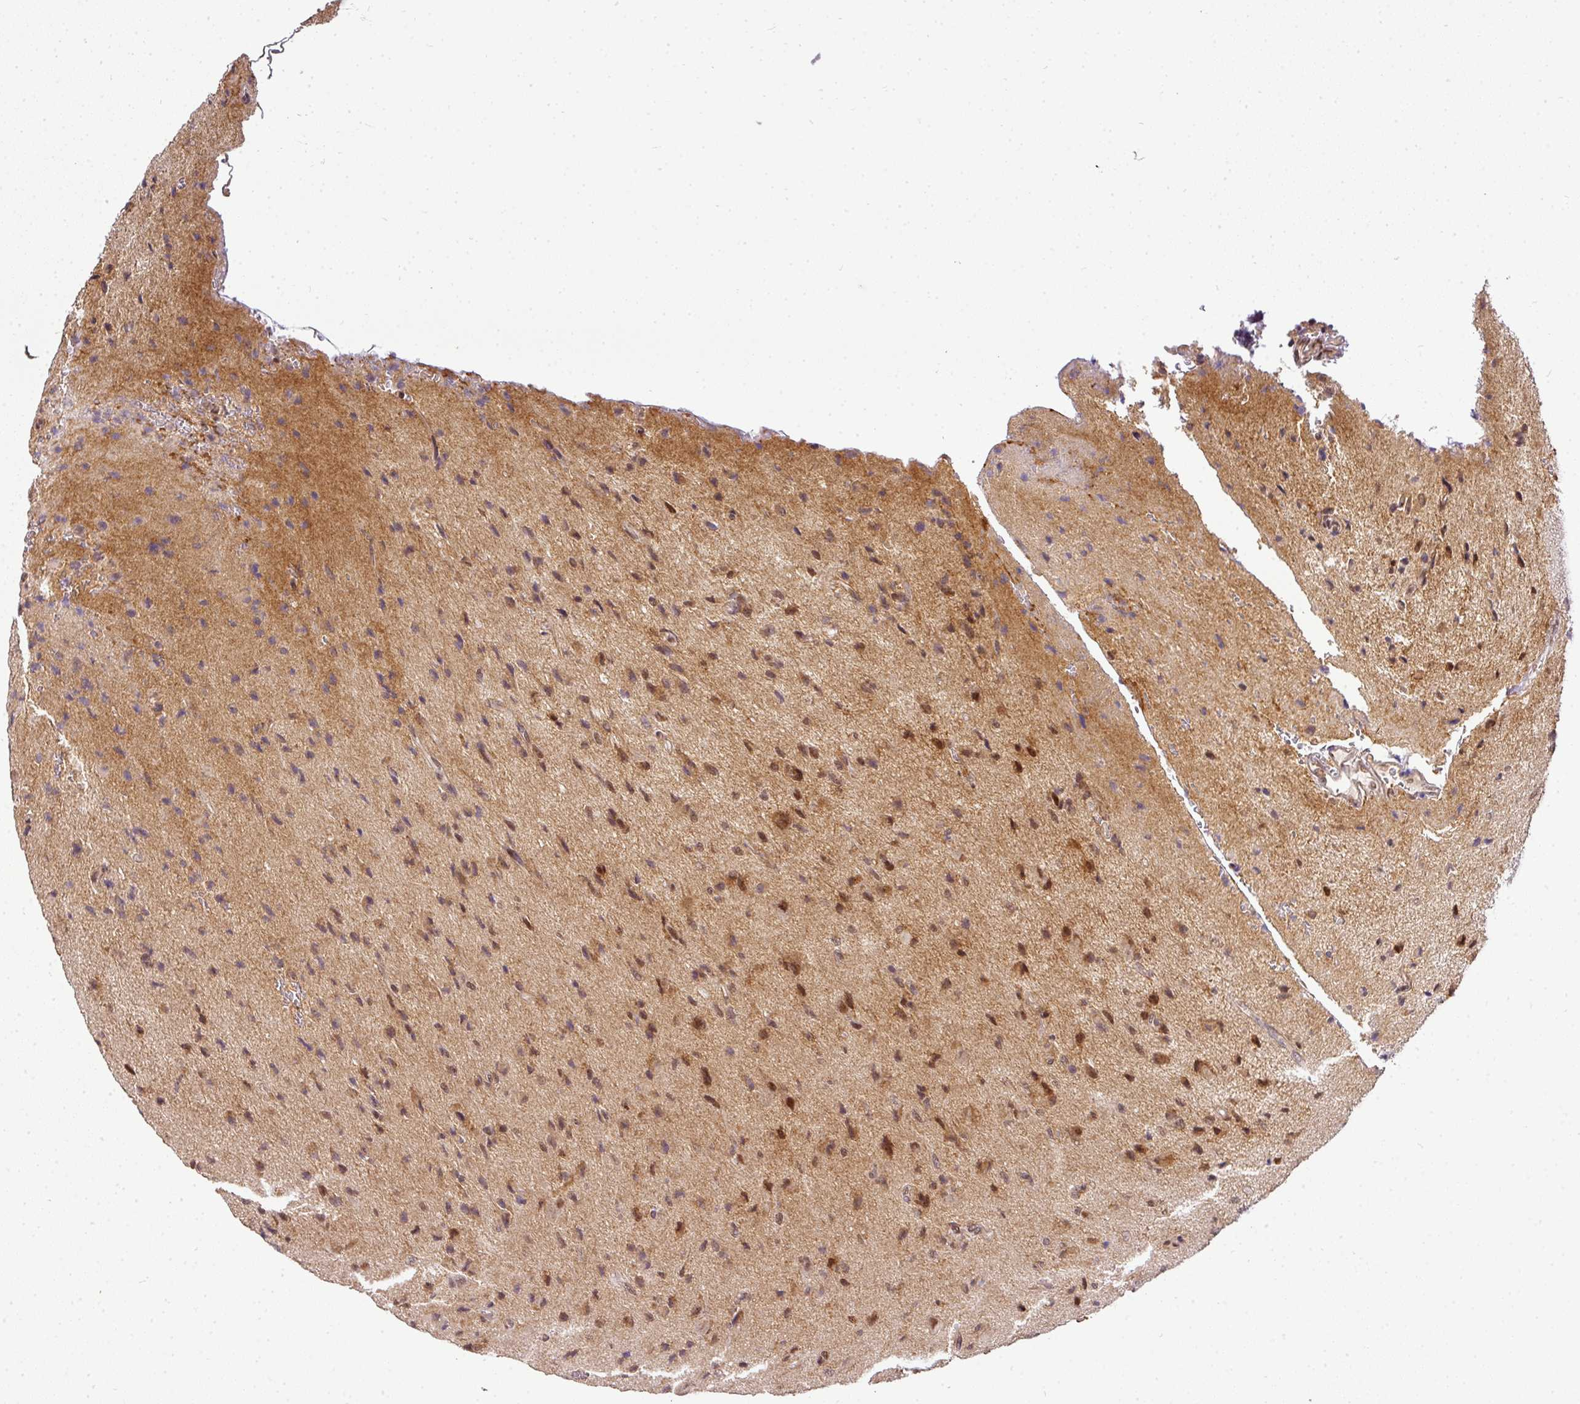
{"staining": {"intensity": "moderate", "quantity": ">75%", "location": "cytoplasmic/membranous,nuclear"}, "tissue": "glioma", "cell_type": "Tumor cells", "image_type": "cancer", "snomed": [{"axis": "morphology", "description": "Glioma, malignant, High grade"}, {"axis": "topography", "description": "Brain"}], "caption": "DAB immunohistochemical staining of human glioma shows moderate cytoplasmic/membranous and nuclear protein expression in about >75% of tumor cells.", "gene": "C1orf226", "patient": {"sex": "male", "age": 36}}